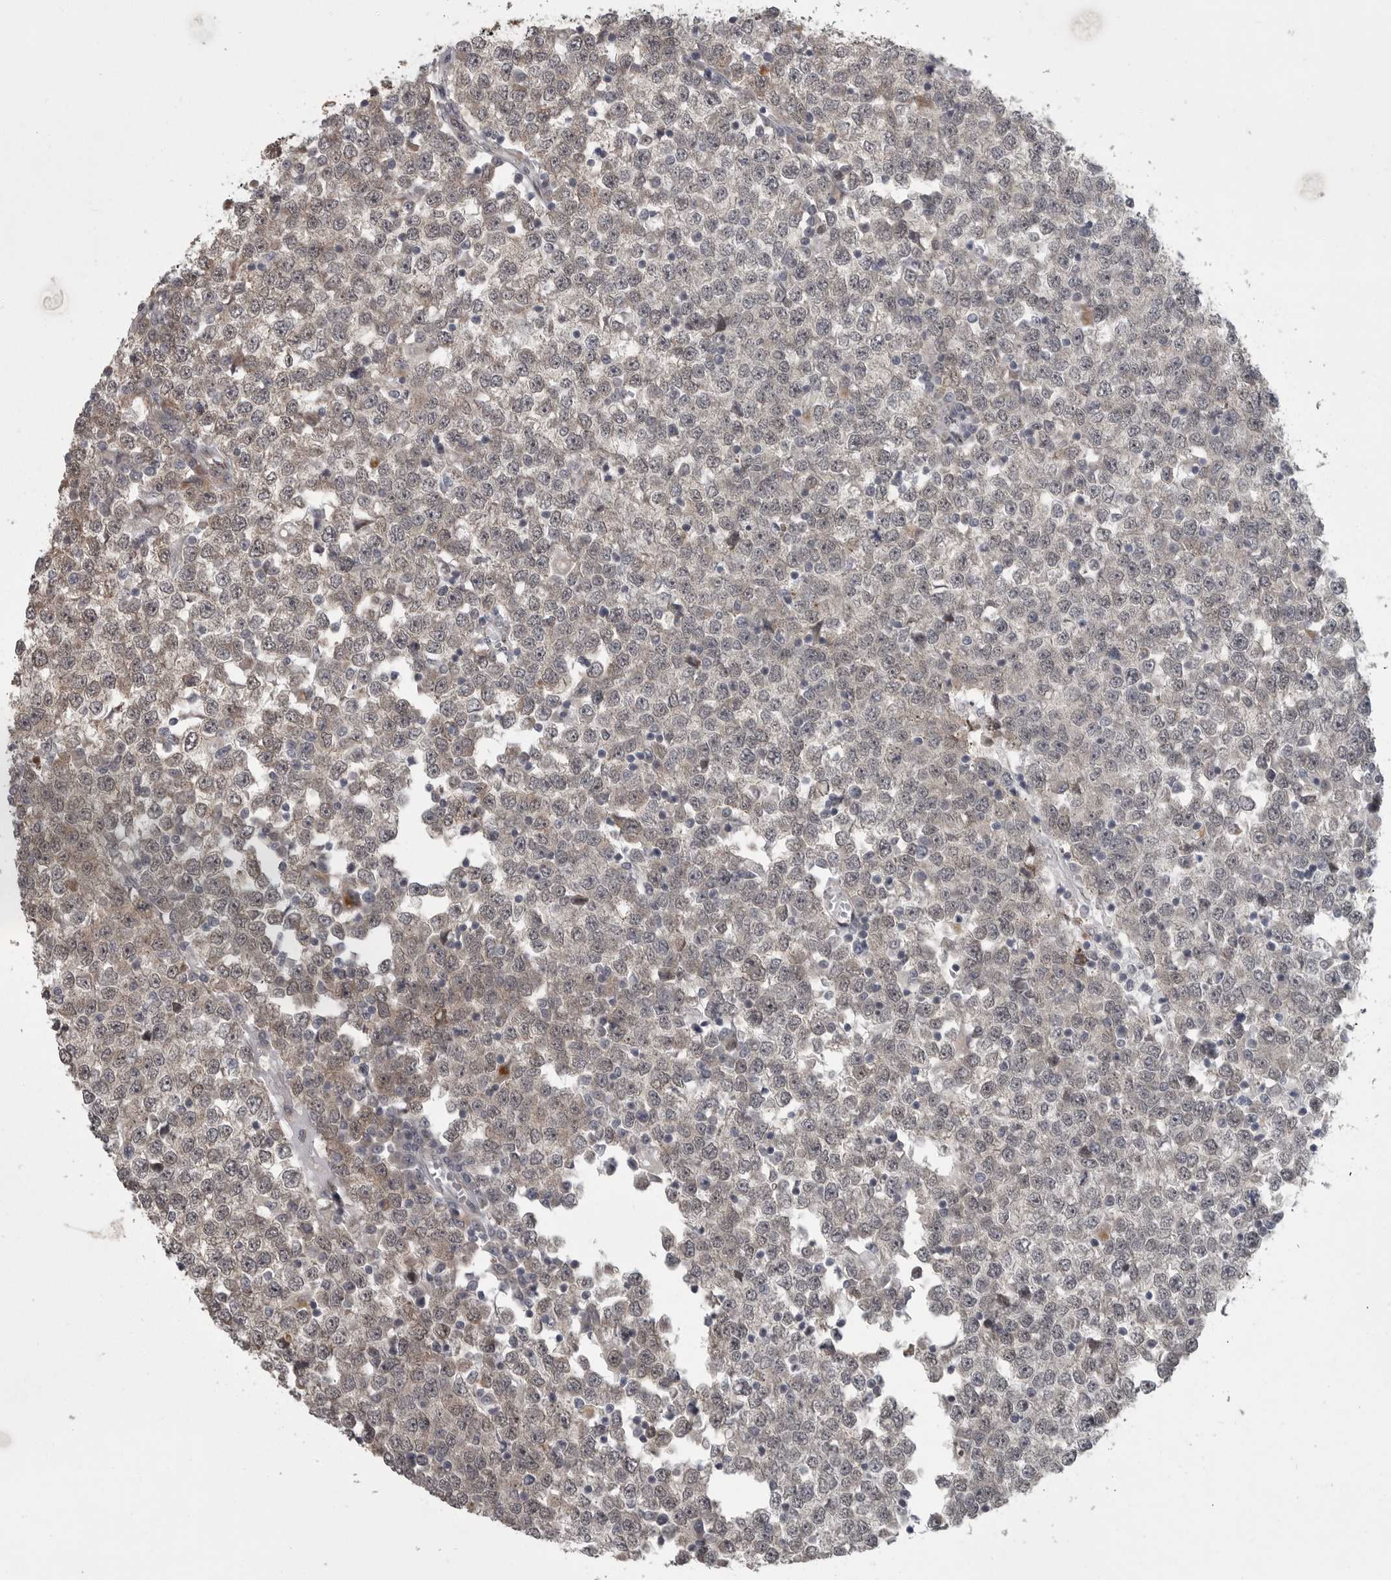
{"staining": {"intensity": "weak", "quantity": "25%-75%", "location": "cytoplasmic/membranous,nuclear"}, "tissue": "testis cancer", "cell_type": "Tumor cells", "image_type": "cancer", "snomed": [{"axis": "morphology", "description": "Seminoma, NOS"}, {"axis": "topography", "description": "Testis"}], "caption": "Seminoma (testis) stained with a protein marker reveals weak staining in tumor cells.", "gene": "PPP1R9A", "patient": {"sex": "male", "age": 65}}